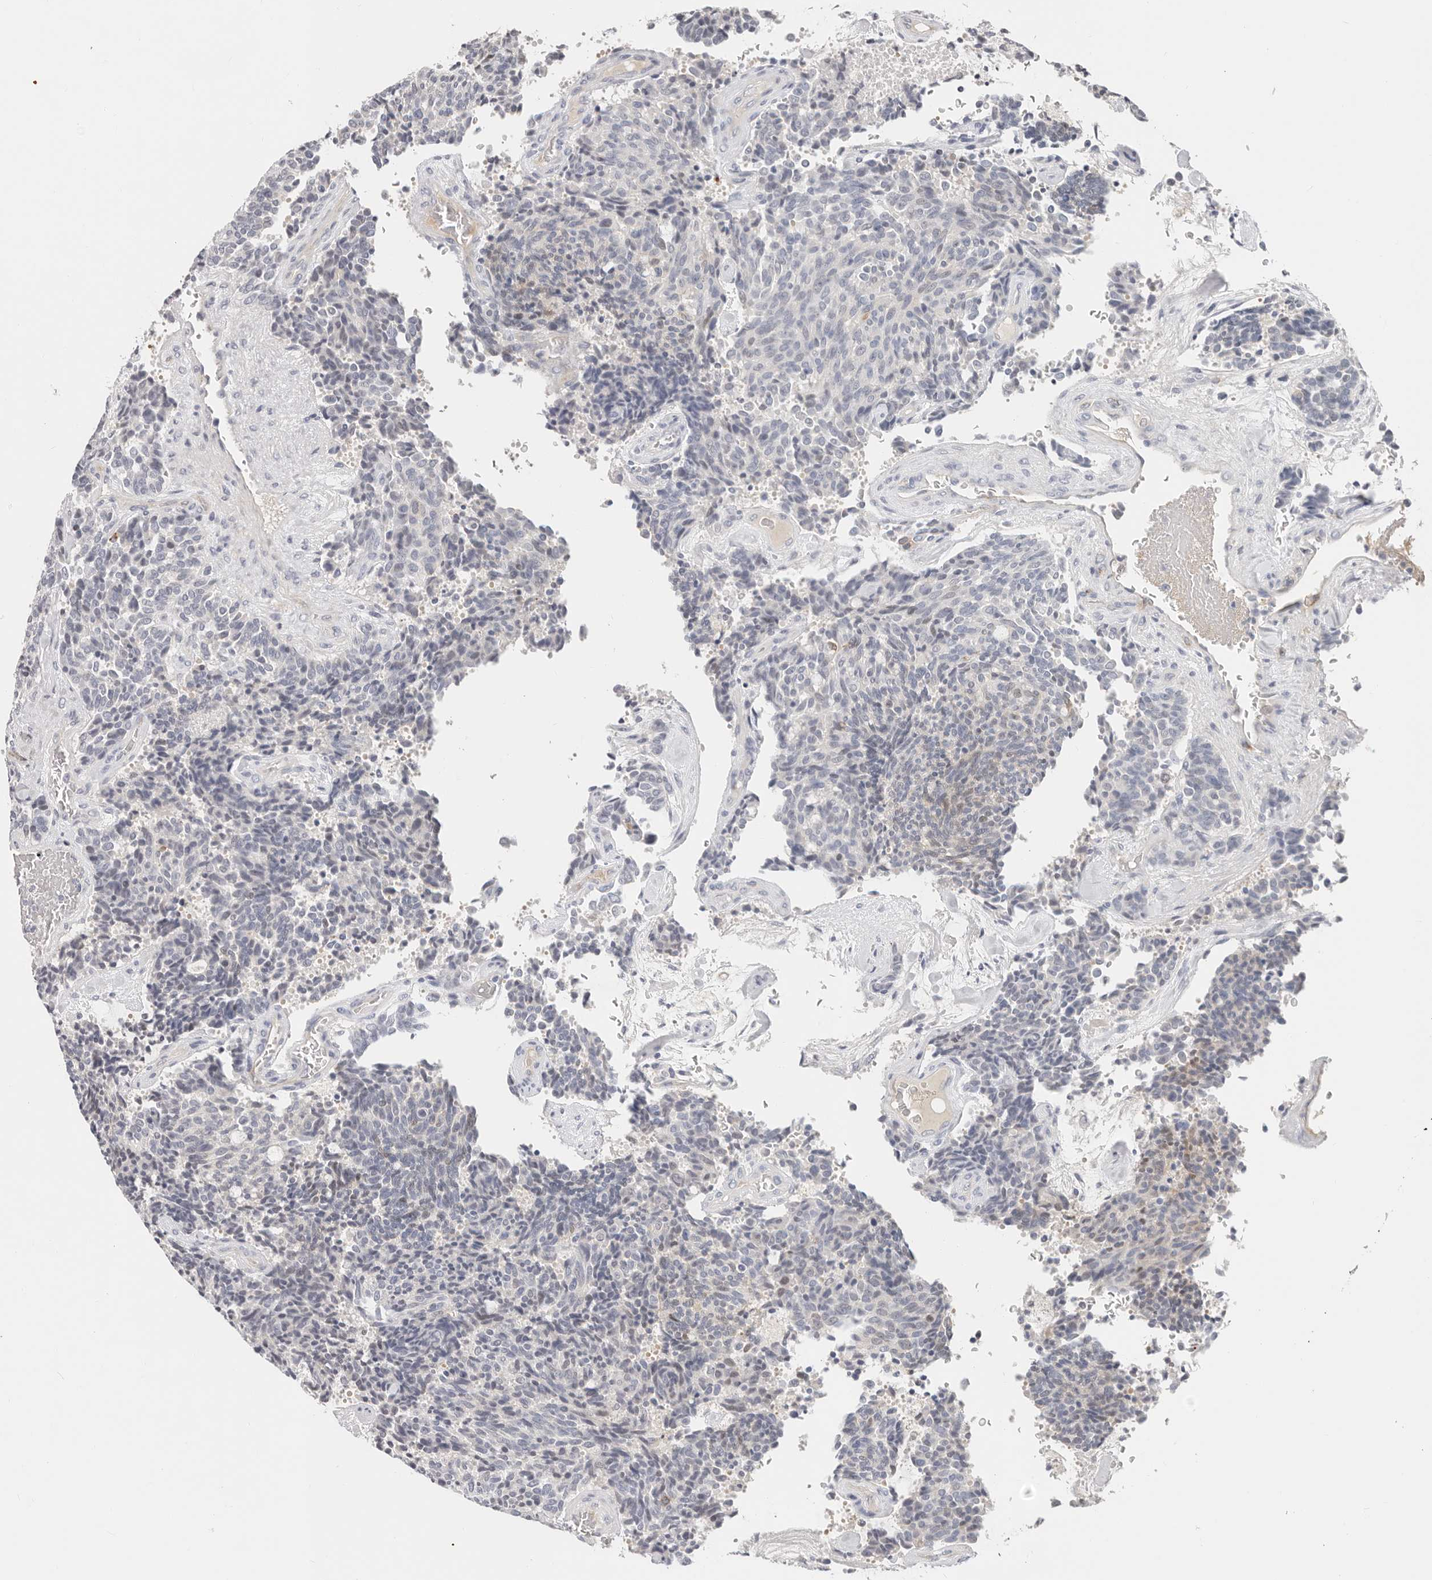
{"staining": {"intensity": "negative", "quantity": "none", "location": "none"}, "tissue": "carcinoid", "cell_type": "Tumor cells", "image_type": "cancer", "snomed": [{"axis": "morphology", "description": "Carcinoid, malignant, NOS"}, {"axis": "topography", "description": "Pancreas"}], "caption": "Immunohistochemistry photomicrograph of neoplastic tissue: carcinoid stained with DAB (3,3'-diaminobenzidine) demonstrates no significant protein staining in tumor cells.", "gene": "ZRANB1", "patient": {"sex": "female", "age": 54}}